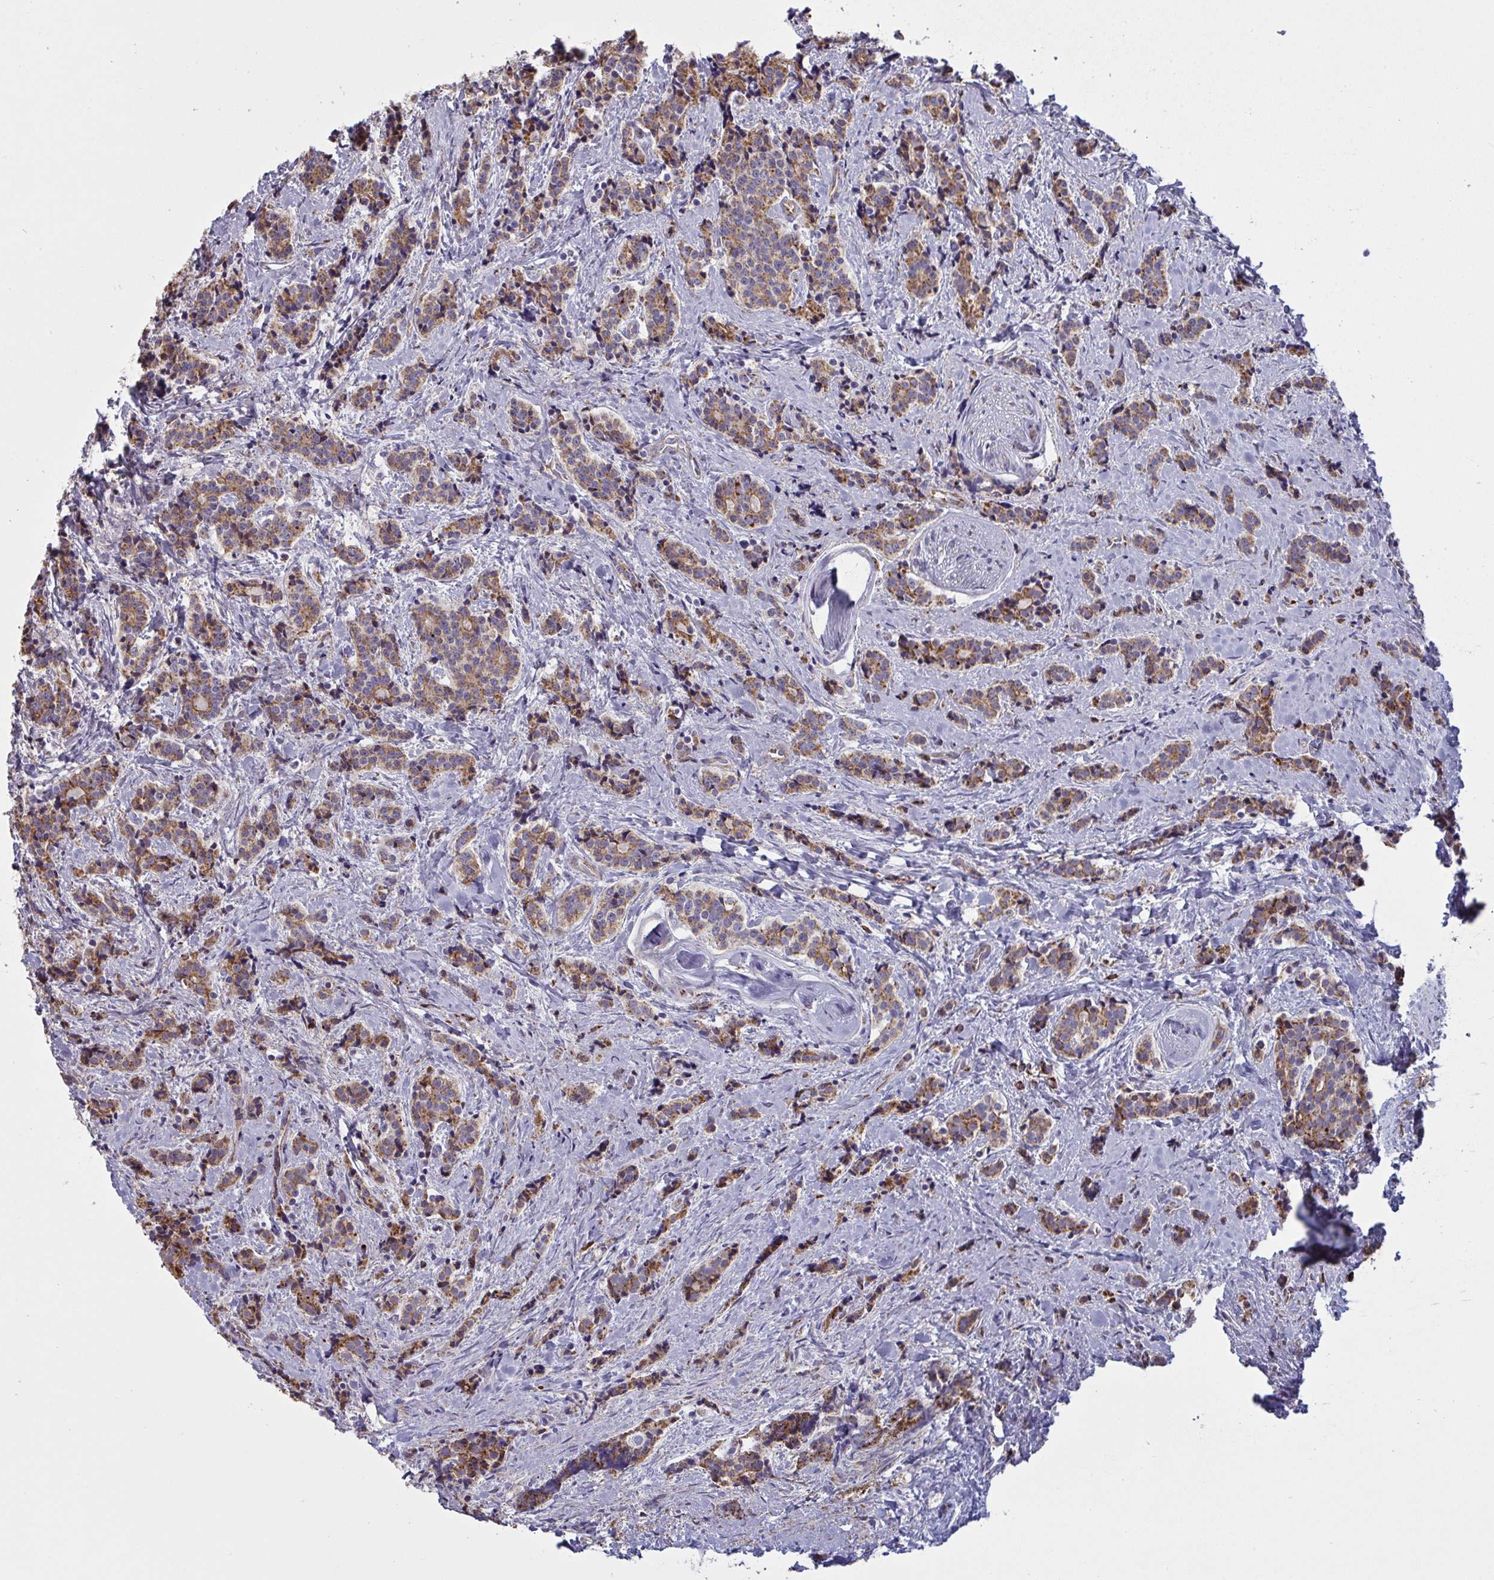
{"staining": {"intensity": "moderate", "quantity": ">75%", "location": "cytoplasmic/membranous"}, "tissue": "carcinoid", "cell_type": "Tumor cells", "image_type": "cancer", "snomed": [{"axis": "morphology", "description": "Carcinoid, malignant, NOS"}, {"axis": "topography", "description": "Small intestine"}], "caption": "A brown stain labels moderate cytoplasmic/membranous positivity of a protein in carcinoid tumor cells. The staining was performed using DAB (3,3'-diaminobenzidine) to visualize the protein expression in brown, while the nuclei were stained in blue with hematoxylin (Magnification: 20x).", "gene": "MICOS10", "patient": {"sex": "female", "age": 73}}